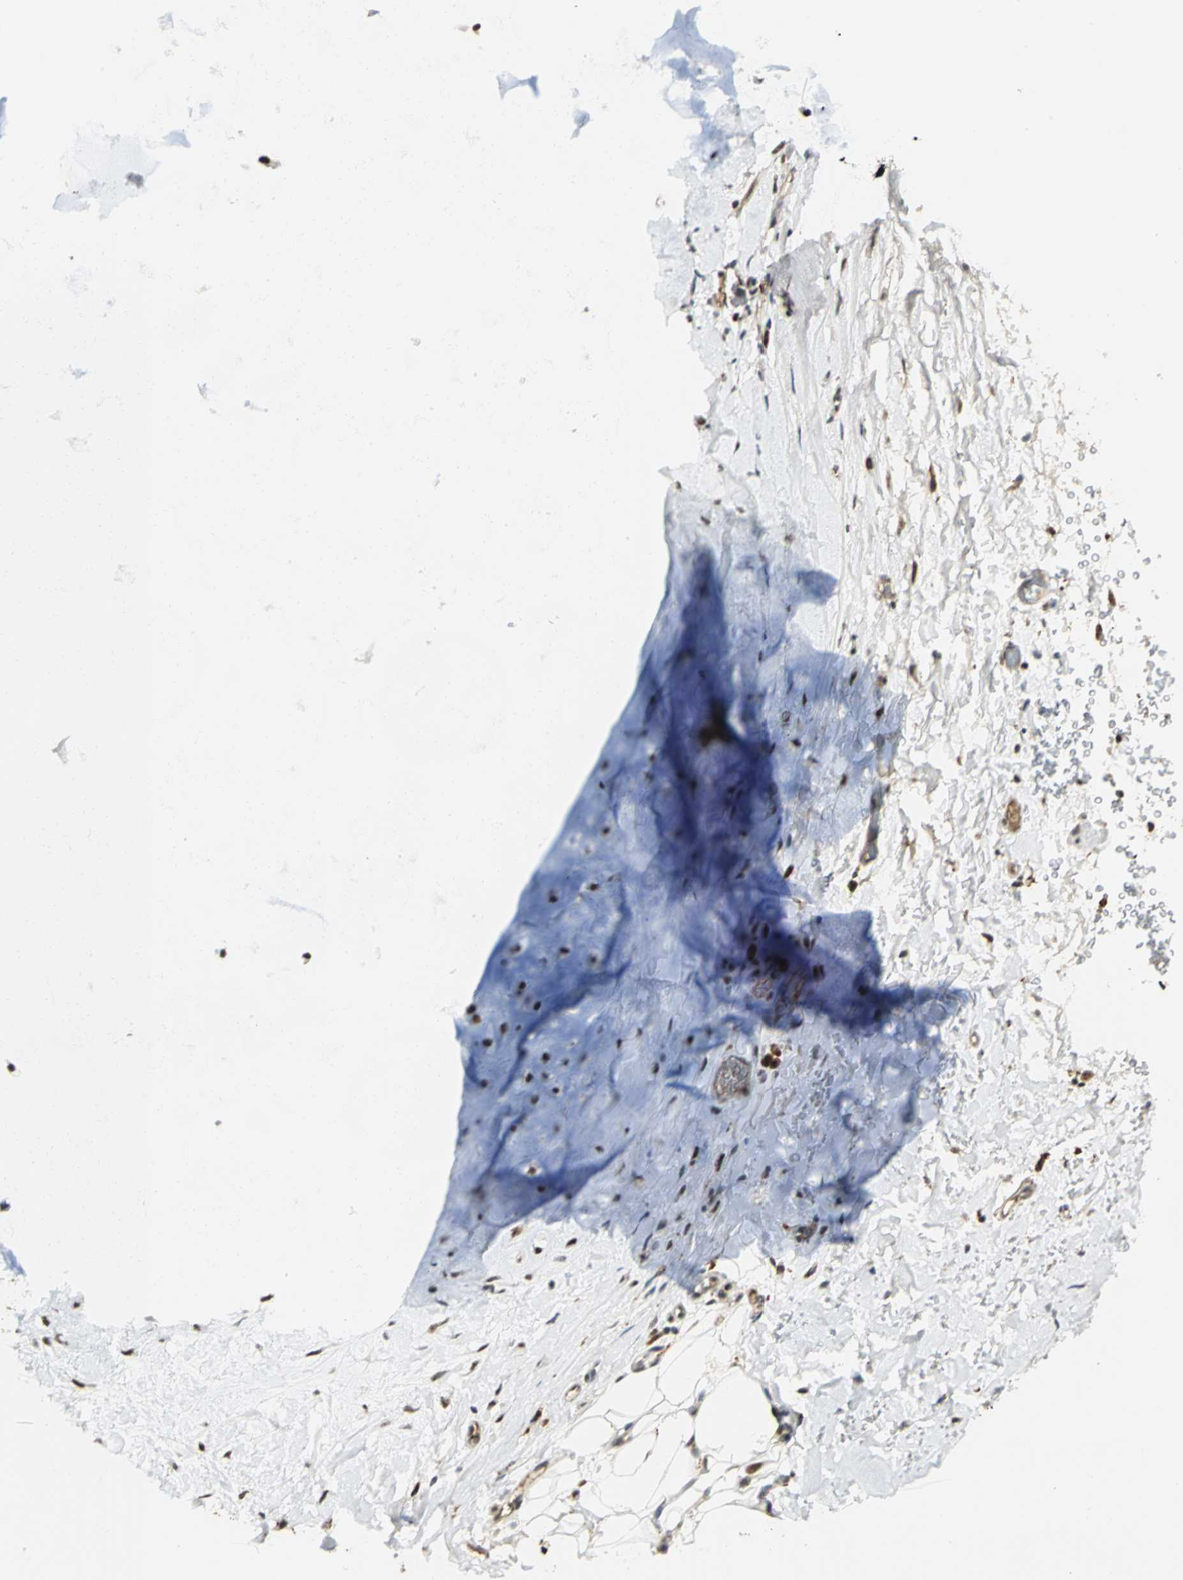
{"staining": {"intensity": "negative", "quantity": "none", "location": "none"}, "tissue": "adipose tissue", "cell_type": "Adipocytes", "image_type": "normal", "snomed": [{"axis": "morphology", "description": "Normal tissue, NOS"}, {"axis": "topography", "description": "Cartilage tissue"}, {"axis": "topography", "description": "Bronchus"}], "caption": "A high-resolution micrograph shows IHC staining of benign adipose tissue, which shows no significant staining in adipocytes.", "gene": "CCNT1", "patient": {"sex": "female", "age": 73}}